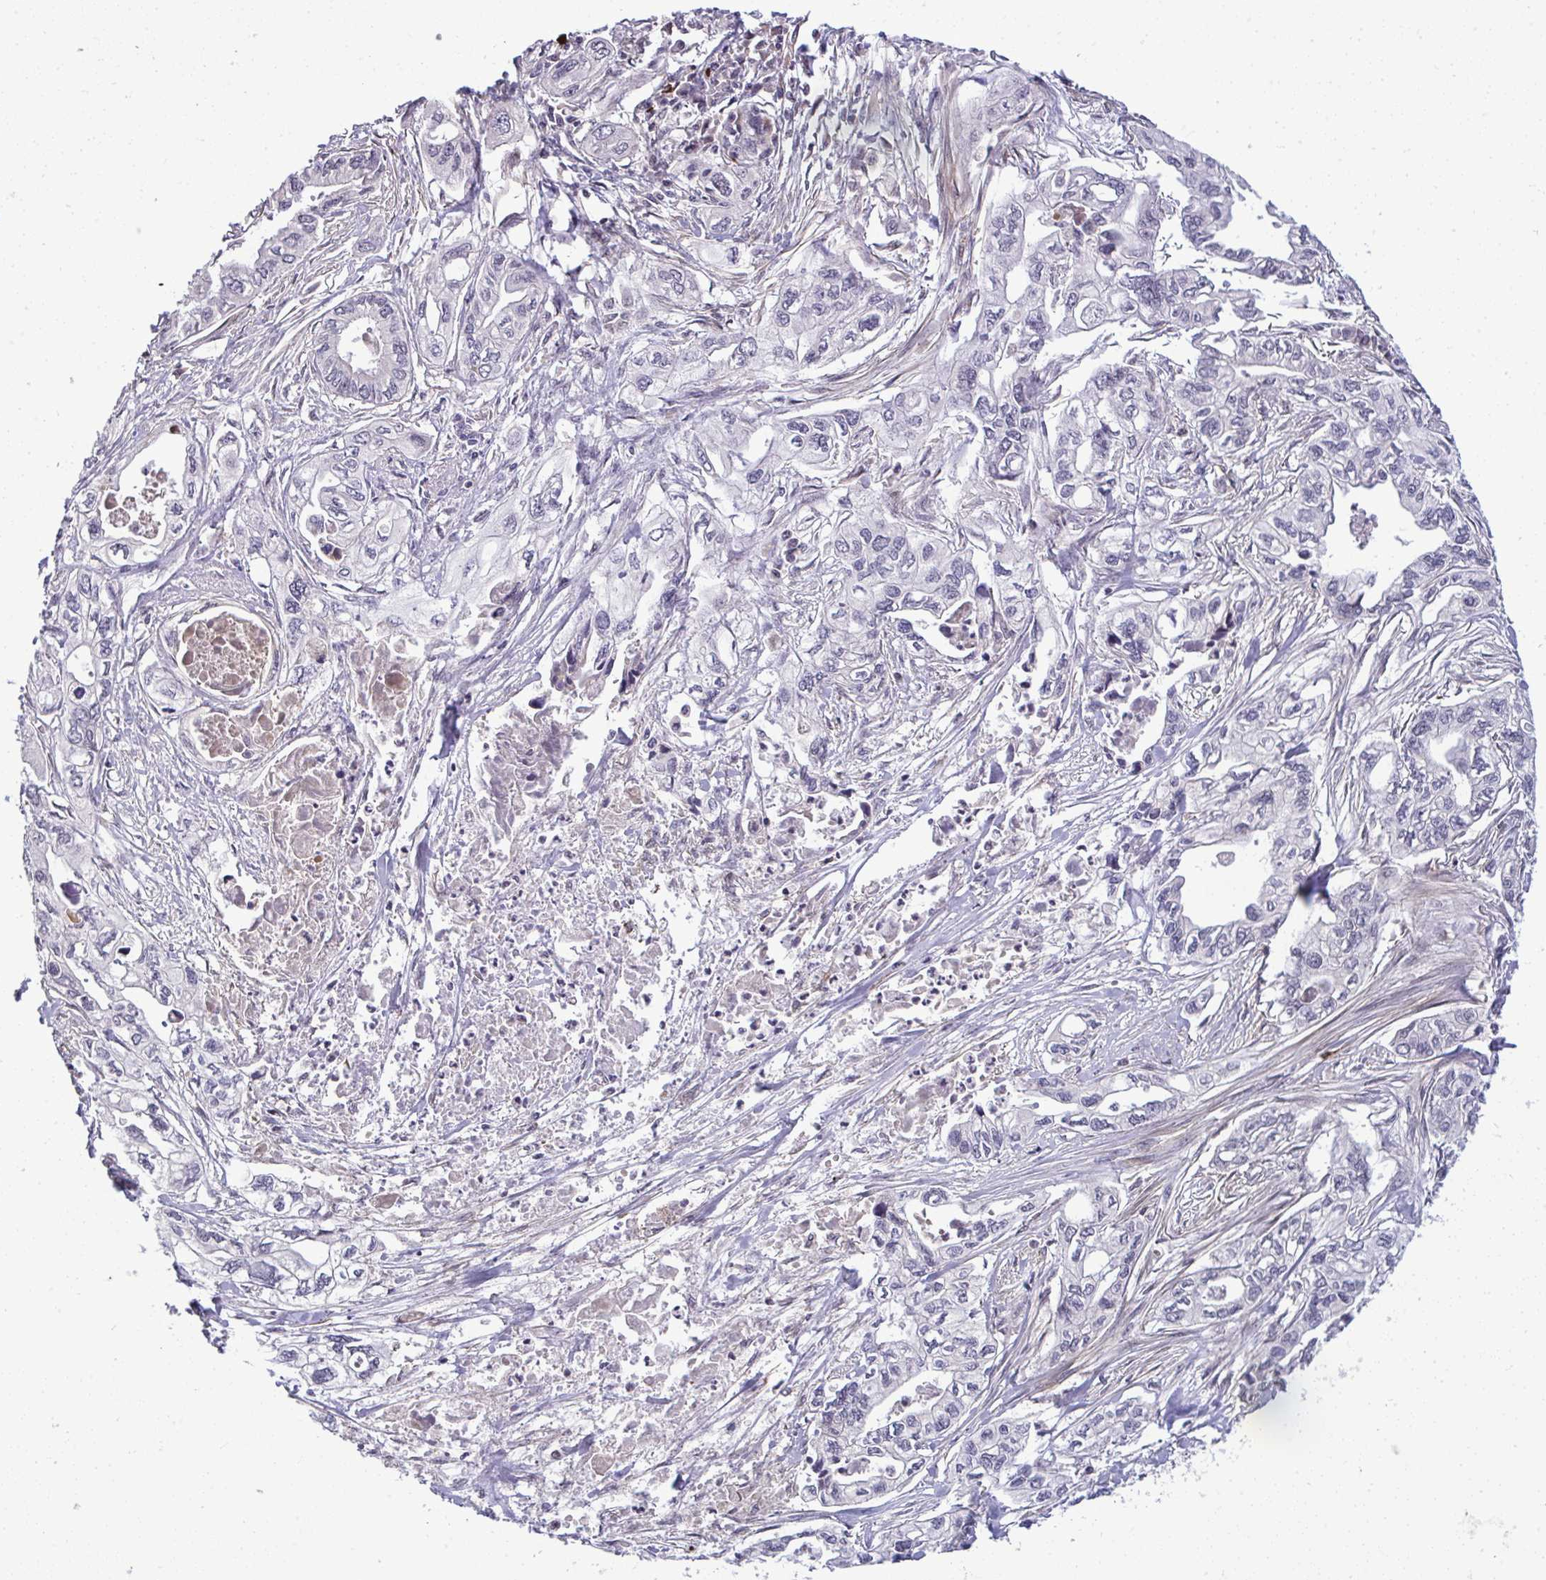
{"staining": {"intensity": "negative", "quantity": "none", "location": "none"}, "tissue": "pancreatic cancer", "cell_type": "Tumor cells", "image_type": "cancer", "snomed": [{"axis": "morphology", "description": "Adenocarcinoma, NOS"}, {"axis": "topography", "description": "Pancreas"}], "caption": "The image displays no staining of tumor cells in pancreatic cancer (adenocarcinoma). Nuclei are stained in blue.", "gene": "ZSCAN9", "patient": {"sex": "male", "age": 68}}